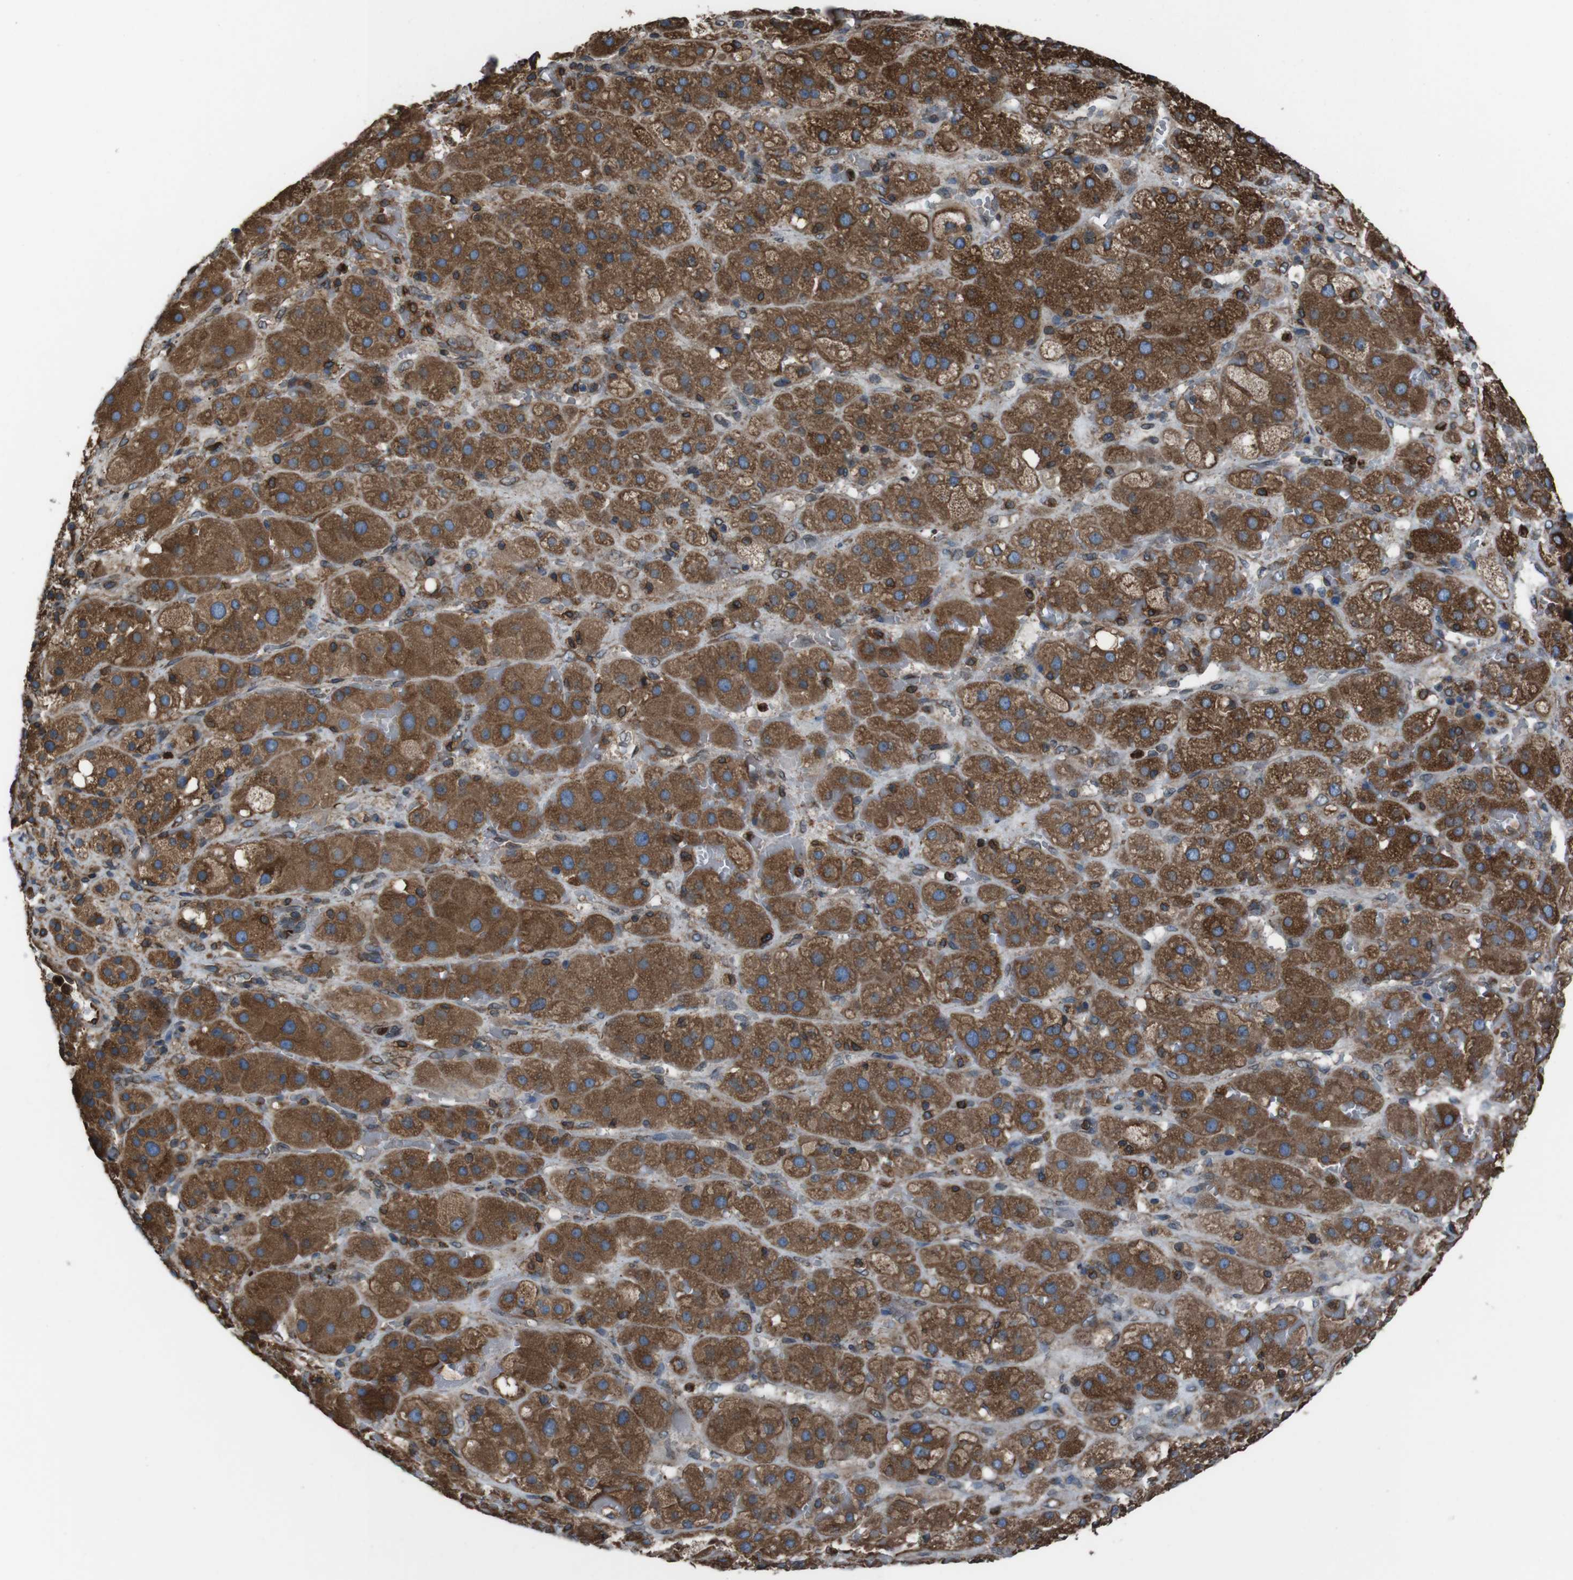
{"staining": {"intensity": "strong", "quantity": ">75%", "location": "cytoplasmic/membranous"}, "tissue": "adrenal gland", "cell_type": "Glandular cells", "image_type": "normal", "snomed": [{"axis": "morphology", "description": "Normal tissue, NOS"}, {"axis": "topography", "description": "Adrenal gland"}], "caption": "IHC staining of benign adrenal gland, which displays high levels of strong cytoplasmic/membranous expression in approximately >75% of glandular cells indicating strong cytoplasmic/membranous protein staining. The staining was performed using DAB (brown) for protein detection and nuclei were counterstained in hematoxylin (blue).", "gene": "APMAP", "patient": {"sex": "female", "age": 47}}